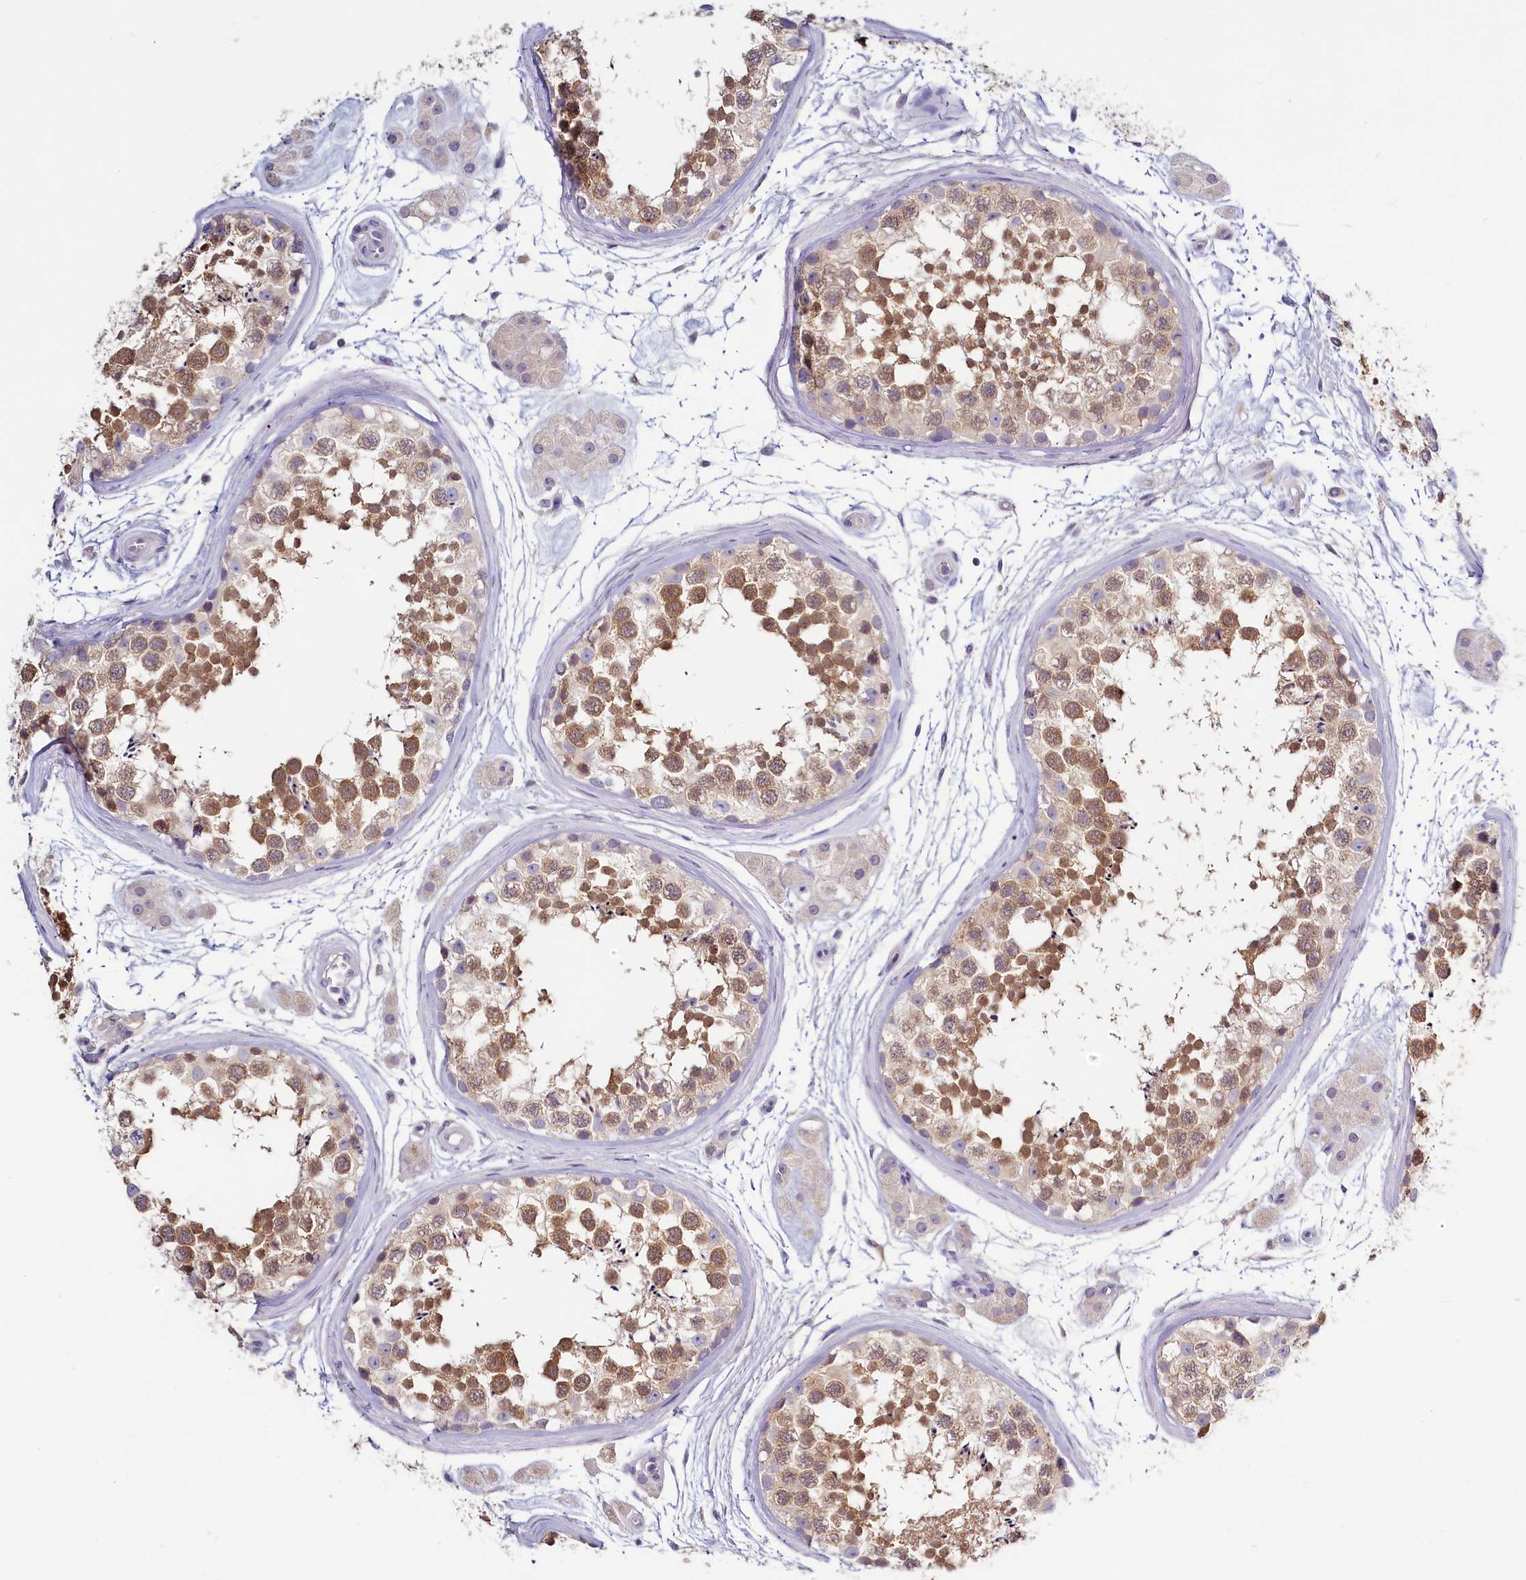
{"staining": {"intensity": "moderate", "quantity": ">75%", "location": "cytoplasmic/membranous,nuclear"}, "tissue": "testis", "cell_type": "Cells in seminiferous ducts", "image_type": "normal", "snomed": [{"axis": "morphology", "description": "Normal tissue, NOS"}, {"axis": "topography", "description": "Testis"}], "caption": "Human testis stained with a brown dye demonstrates moderate cytoplasmic/membranous,nuclear positive positivity in approximately >75% of cells in seminiferous ducts.", "gene": "PDE6D", "patient": {"sex": "male", "age": 56}}